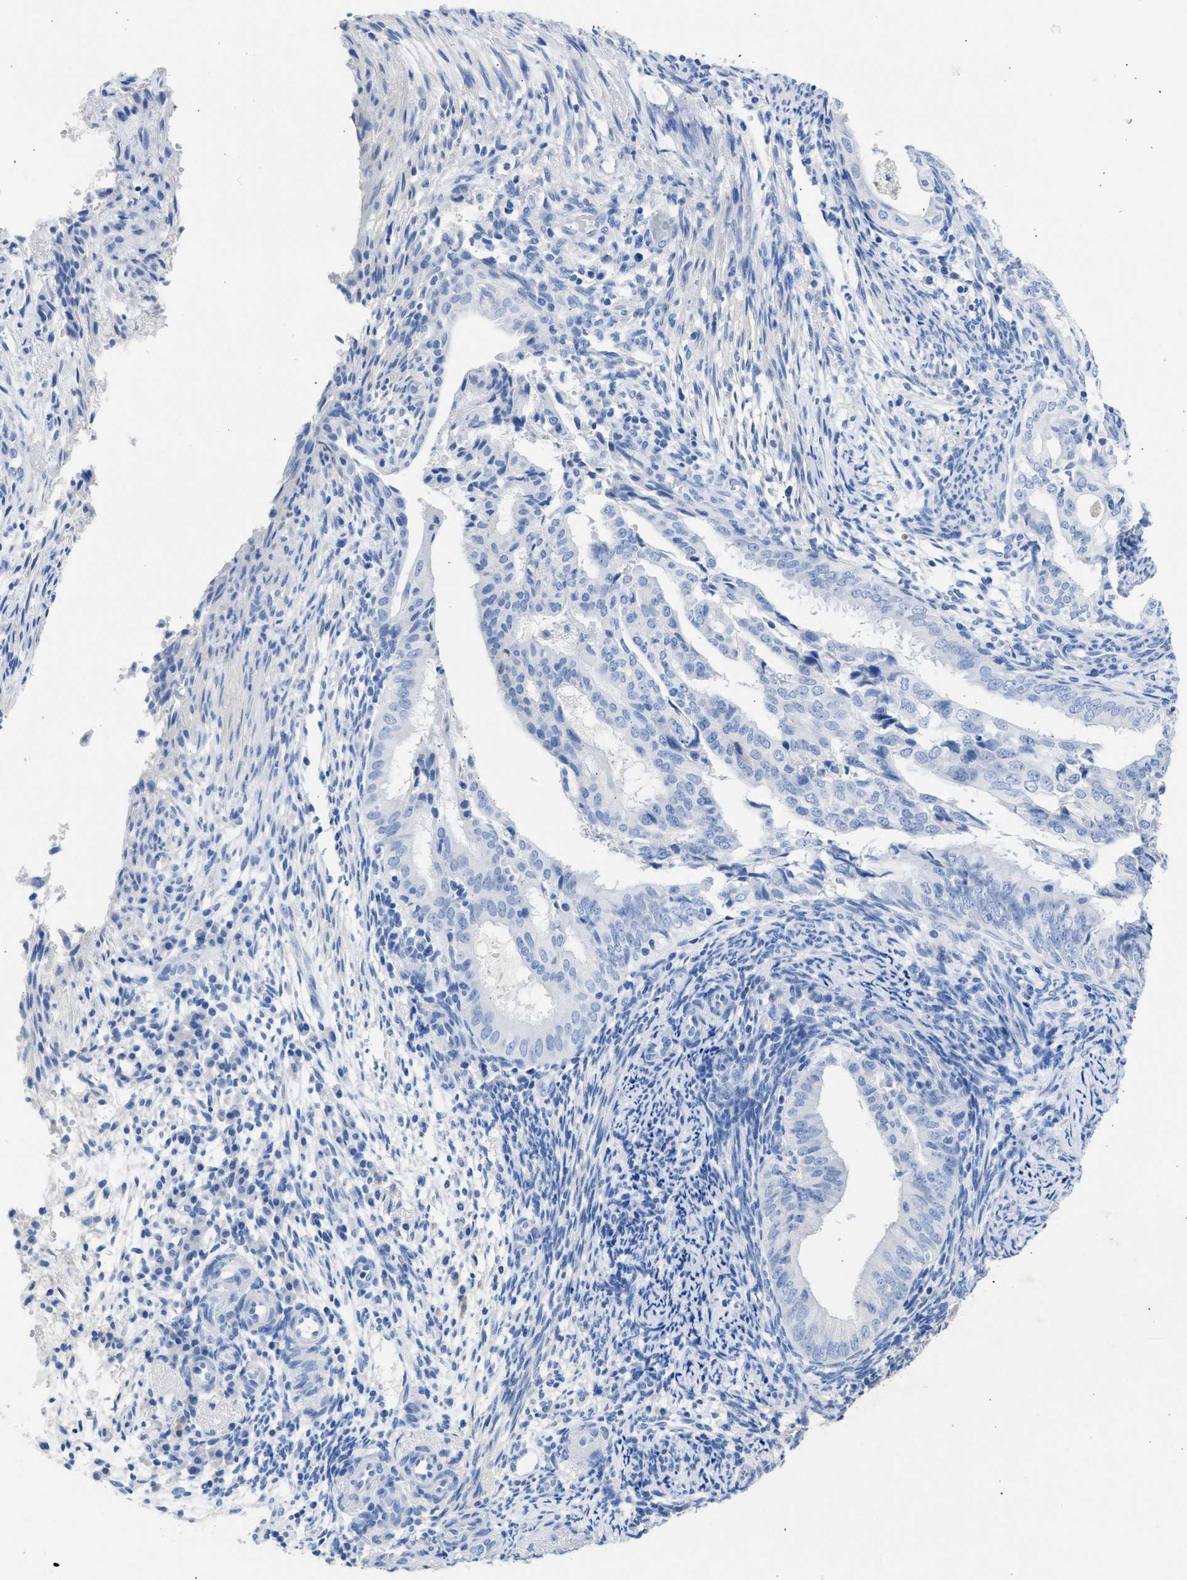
{"staining": {"intensity": "negative", "quantity": "none", "location": "none"}, "tissue": "endometrial cancer", "cell_type": "Tumor cells", "image_type": "cancer", "snomed": [{"axis": "morphology", "description": "Adenocarcinoma, NOS"}, {"axis": "topography", "description": "Endometrium"}], "caption": "This histopathology image is of endometrial cancer (adenocarcinoma) stained with immunohistochemistry (IHC) to label a protein in brown with the nuclei are counter-stained blue. There is no positivity in tumor cells. (Stains: DAB immunohistochemistry with hematoxylin counter stain, Microscopy: brightfield microscopy at high magnification).", "gene": "NCAM1", "patient": {"sex": "female", "age": 58}}